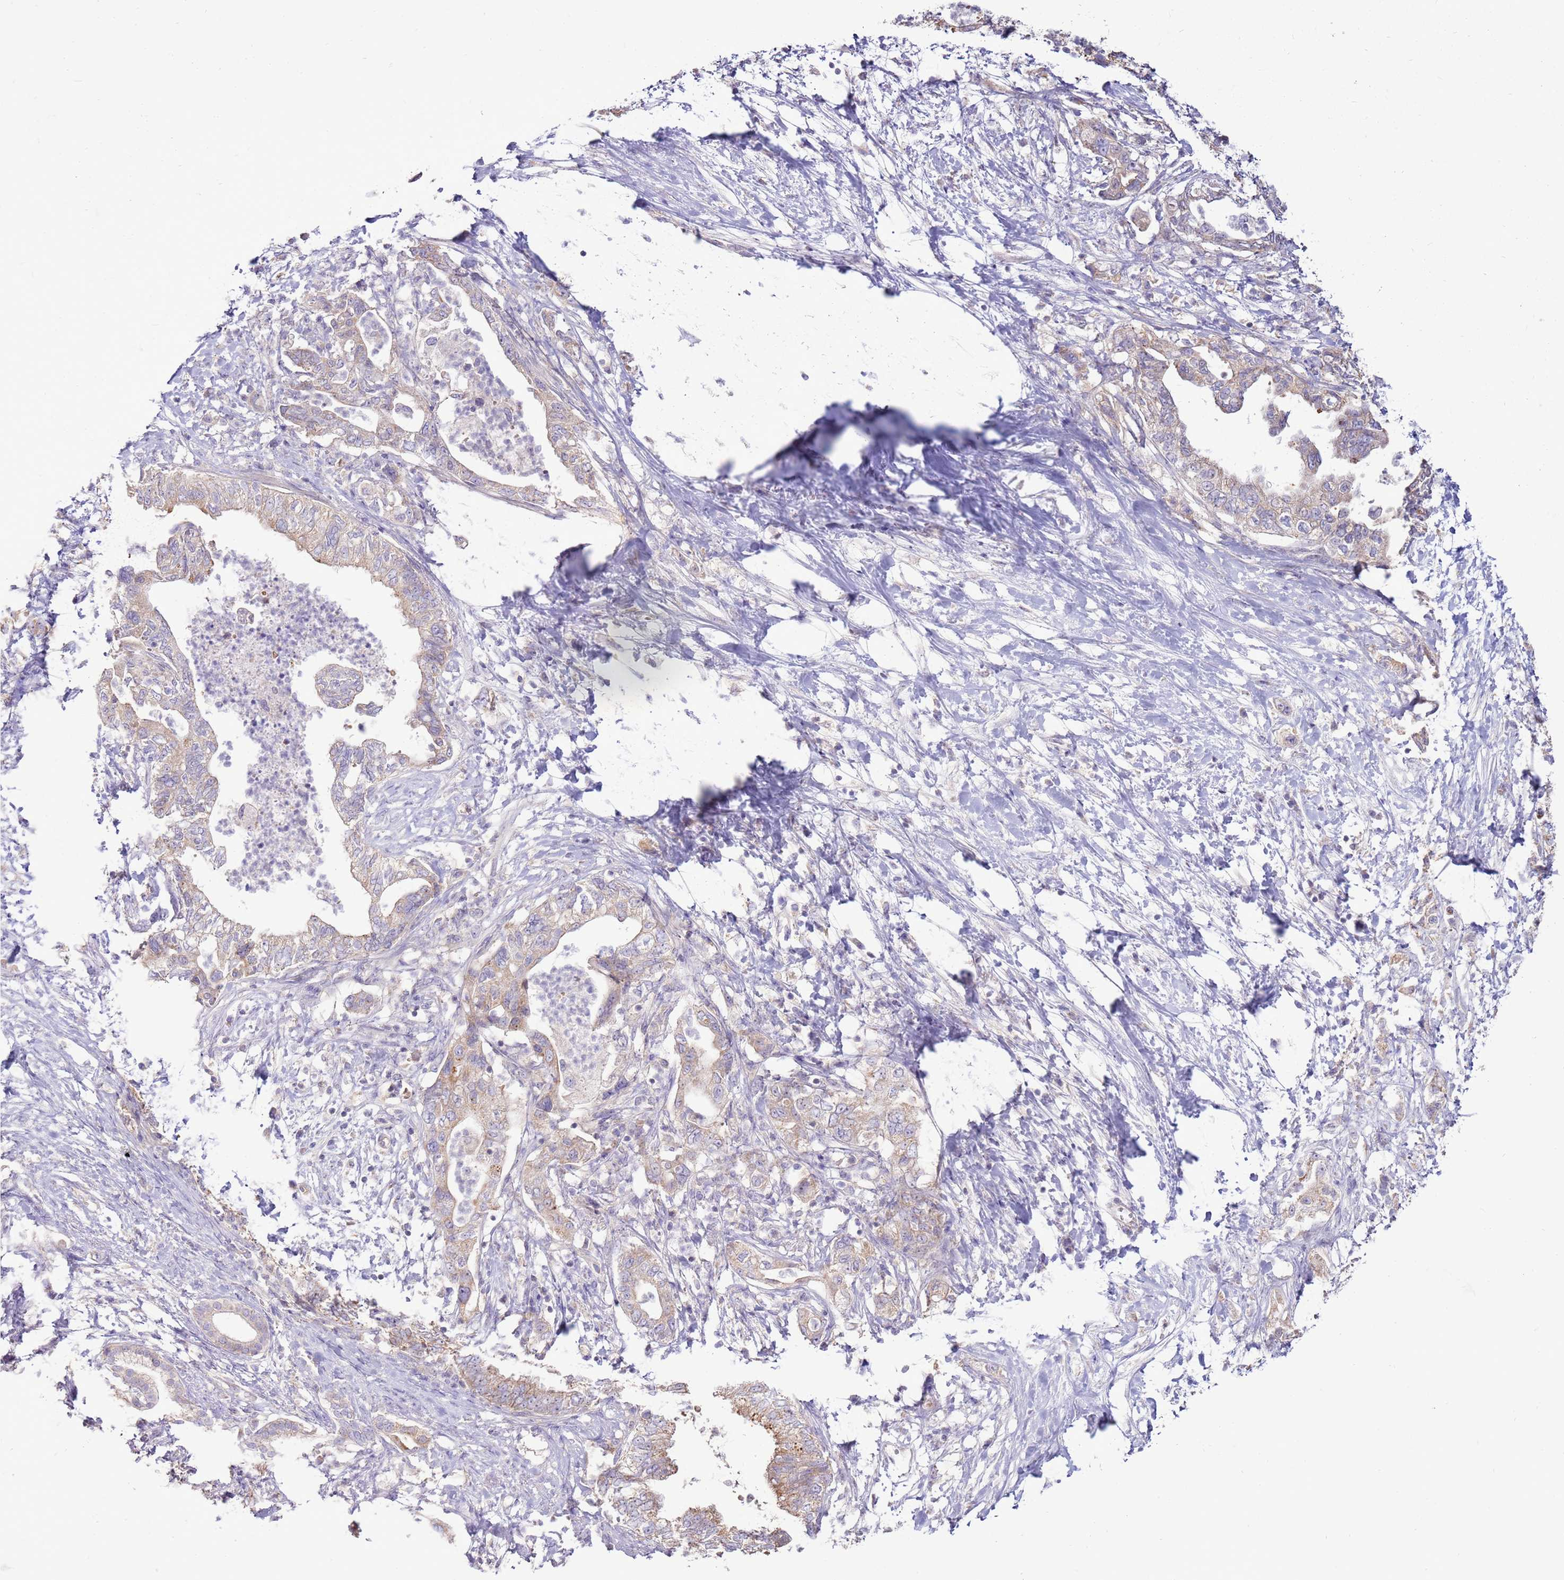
{"staining": {"intensity": "weak", "quantity": ">75%", "location": "cytoplasmic/membranous"}, "tissue": "pancreatic cancer", "cell_type": "Tumor cells", "image_type": "cancer", "snomed": [{"axis": "morphology", "description": "Adenocarcinoma, NOS"}, {"axis": "topography", "description": "Pancreas"}], "caption": "The immunohistochemical stain shows weak cytoplasmic/membranous staining in tumor cells of pancreatic cancer tissue. (Stains: DAB (3,3'-diaminobenzidine) in brown, nuclei in blue, Microscopy: brightfield microscopy at high magnification).", "gene": "TRAPPC4", "patient": {"sex": "female", "age": 73}}